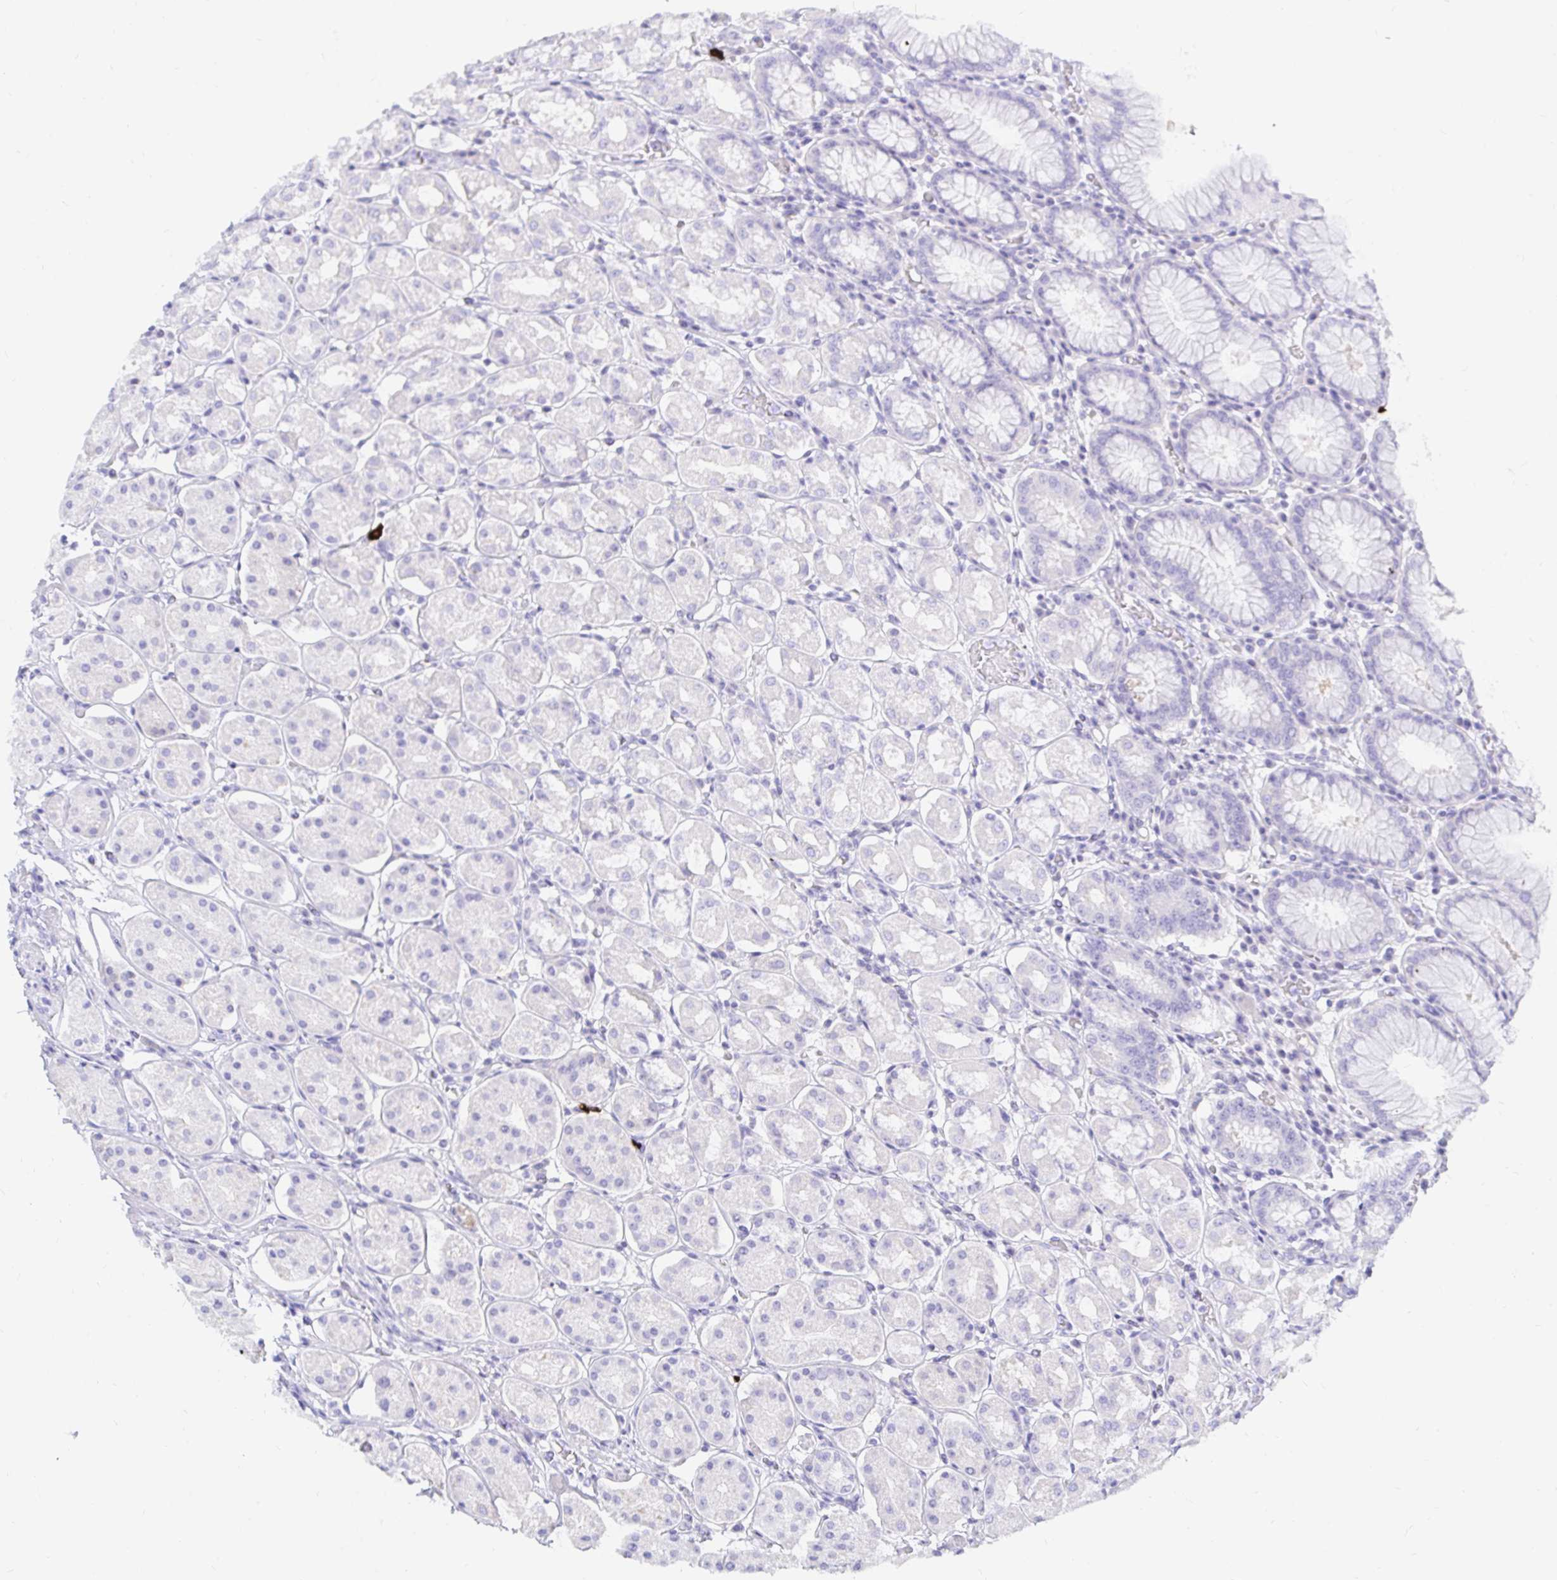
{"staining": {"intensity": "weak", "quantity": "<25%", "location": "cytoplasmic/membranous"}, "tissue": "stomach", "cell_type": "Glandular cells", "image_type": "normal", "snomed": [{"axis": "morphology", "description": "Normal tissue, NOS"}, {"axis": "topography", "description": "Stomach"}, {"axis": "topography", "description": "Stomach, lower"}], "caption": "Immunohistochemical staining of benign stomach demonstrates no significant expression in glandular cells.", "gene": "NR2E1", "patient": {"sex": "female", "age": 56}}